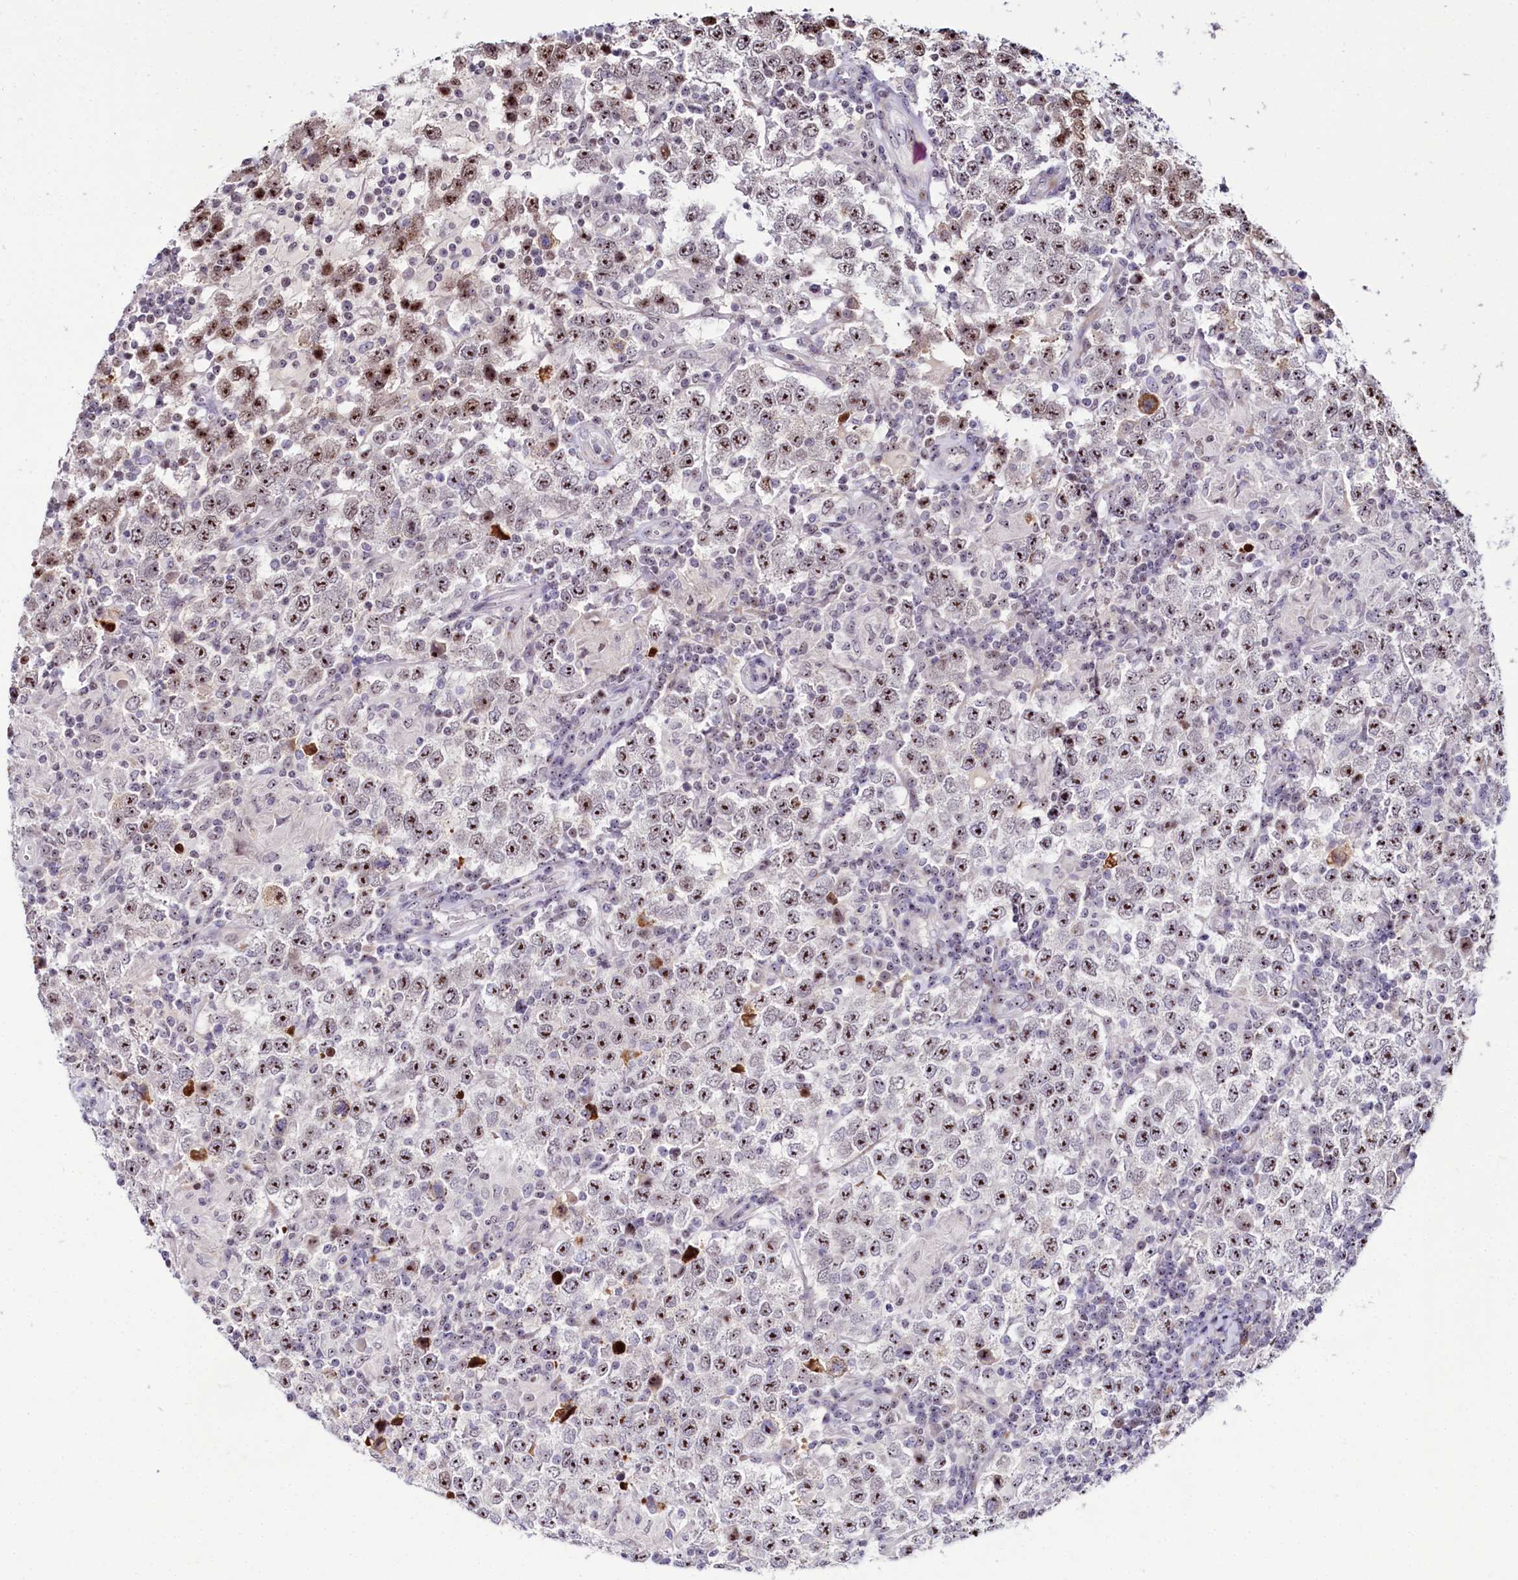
{"staining": {"intensity": "moderate", "quantity": ">75%", "location": "nuclear"}, "tissue": "testis cancer", "cell_type": "Tumor cells", "image_type": "cancer", "snomed": [{"axis": "morphology", "description": "Normal tissue, NOS"}, {"axis": "morphology", "description": "Urothelial carcinoma, High grade"}, {"axis": "morphology", "description": "Seminoma, NOS"}, {"axis": "morphology", "description": "Carcinoma, Embryonal, NOS"}, {"axis": "topography", "description": "Urinary bladder"}, {"axis": "topography", "description": "Testis"}], "caption": "Tumor cells display medium levels of moderate nuclear expression in approximately >75% of cells in testis cancer (urothelial carcinoma (high-grade)).", "gene": "TCOF1", "patient": {"sex": "male", "age": 41}}